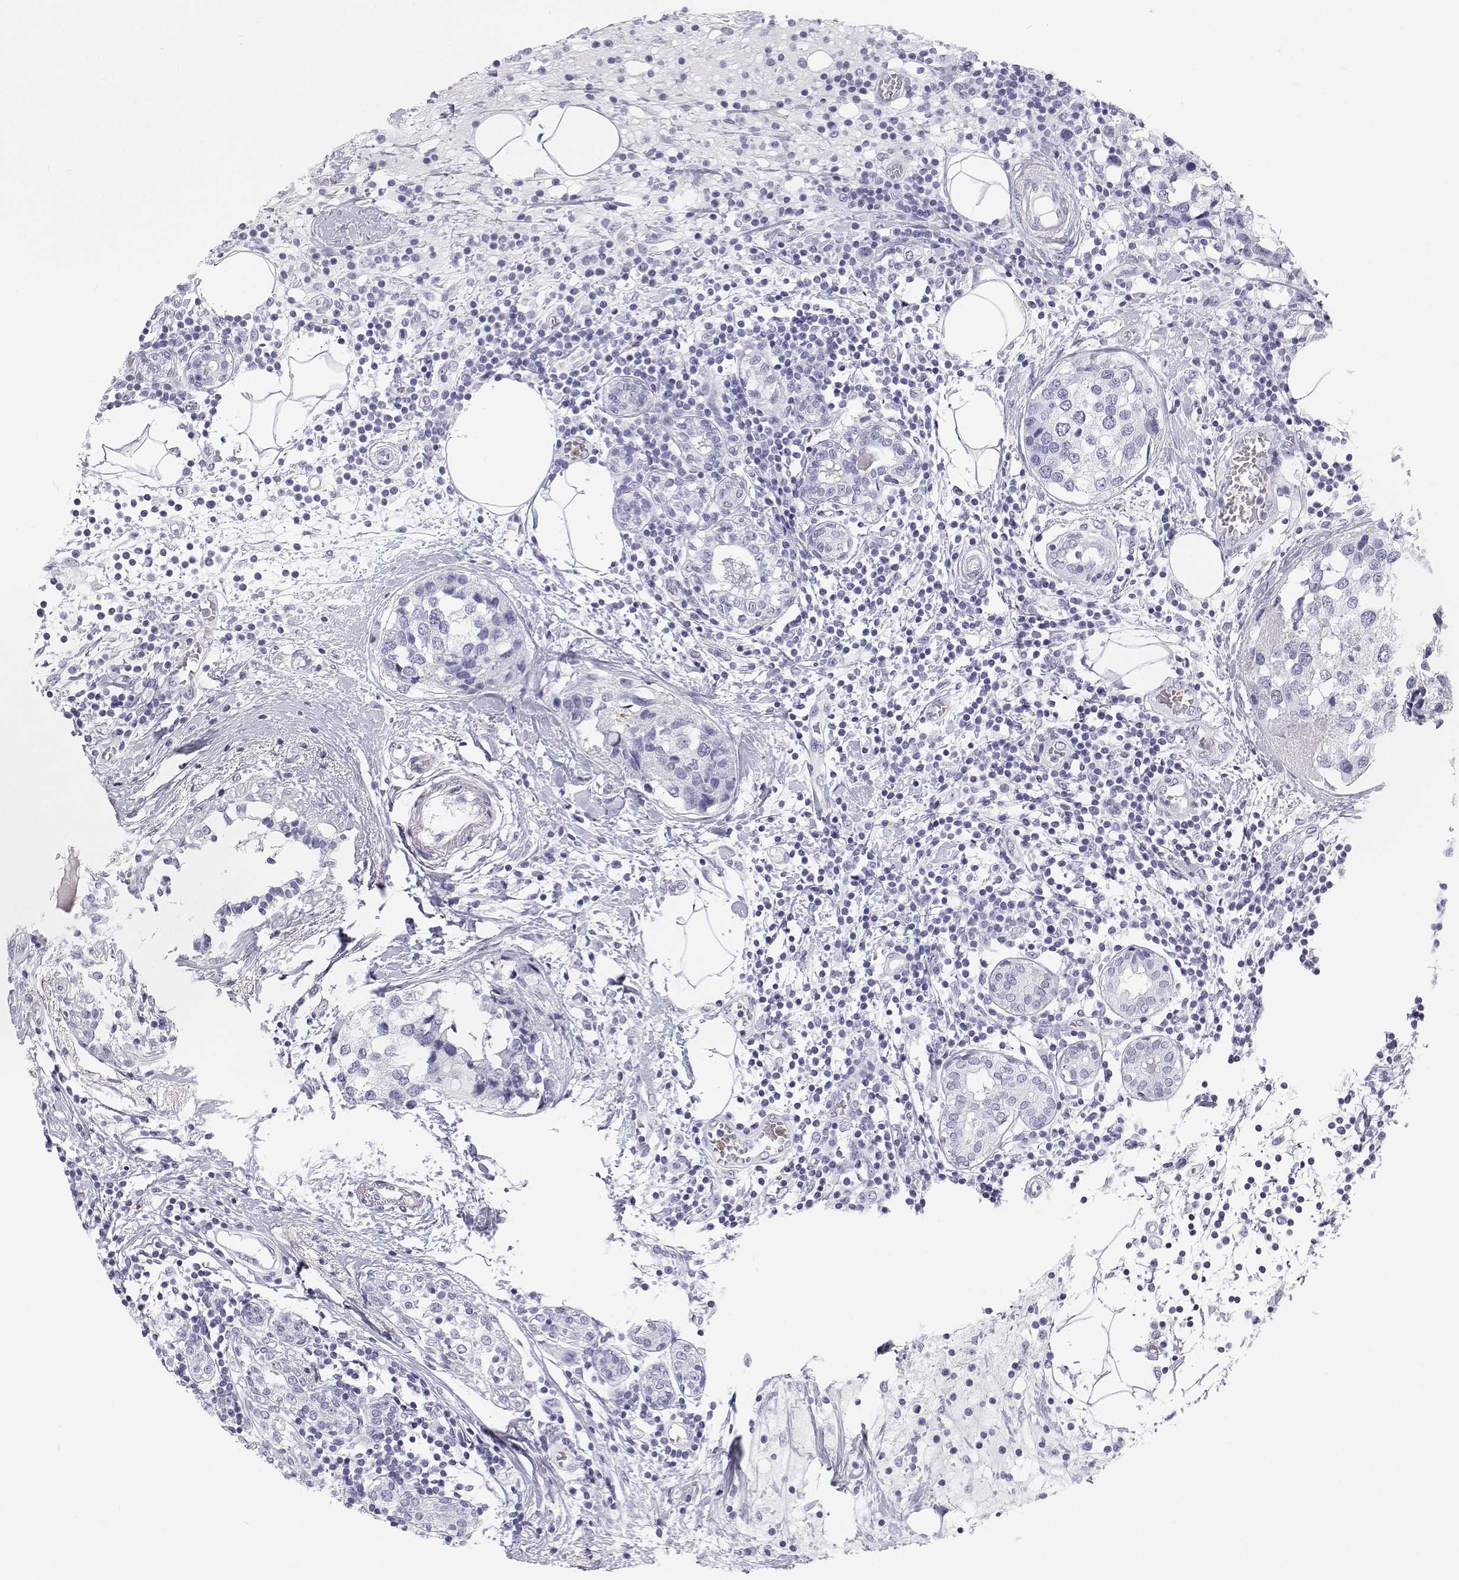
{"staining": {"intensity": "negative", "quantity": "none", "location": "none"}, "tissue": "breast cancer", "cell_type": "Tumor cells", "image_type": "cancer", "snomed": [{"axis": "morphology", "description": "Lobular carcinoma"}, {"axis": "topography", "description": "Breast"}], "caption": "This image is of breast cancer (lobular carcinoma) stained with immunohistochemistry (IHC) to label a protein in brown with the nuclei are counter-stained blue. There is no staining in tumor cells.", "gene": "SFTPB", "patient": {"sex": "female", "age": 59}}